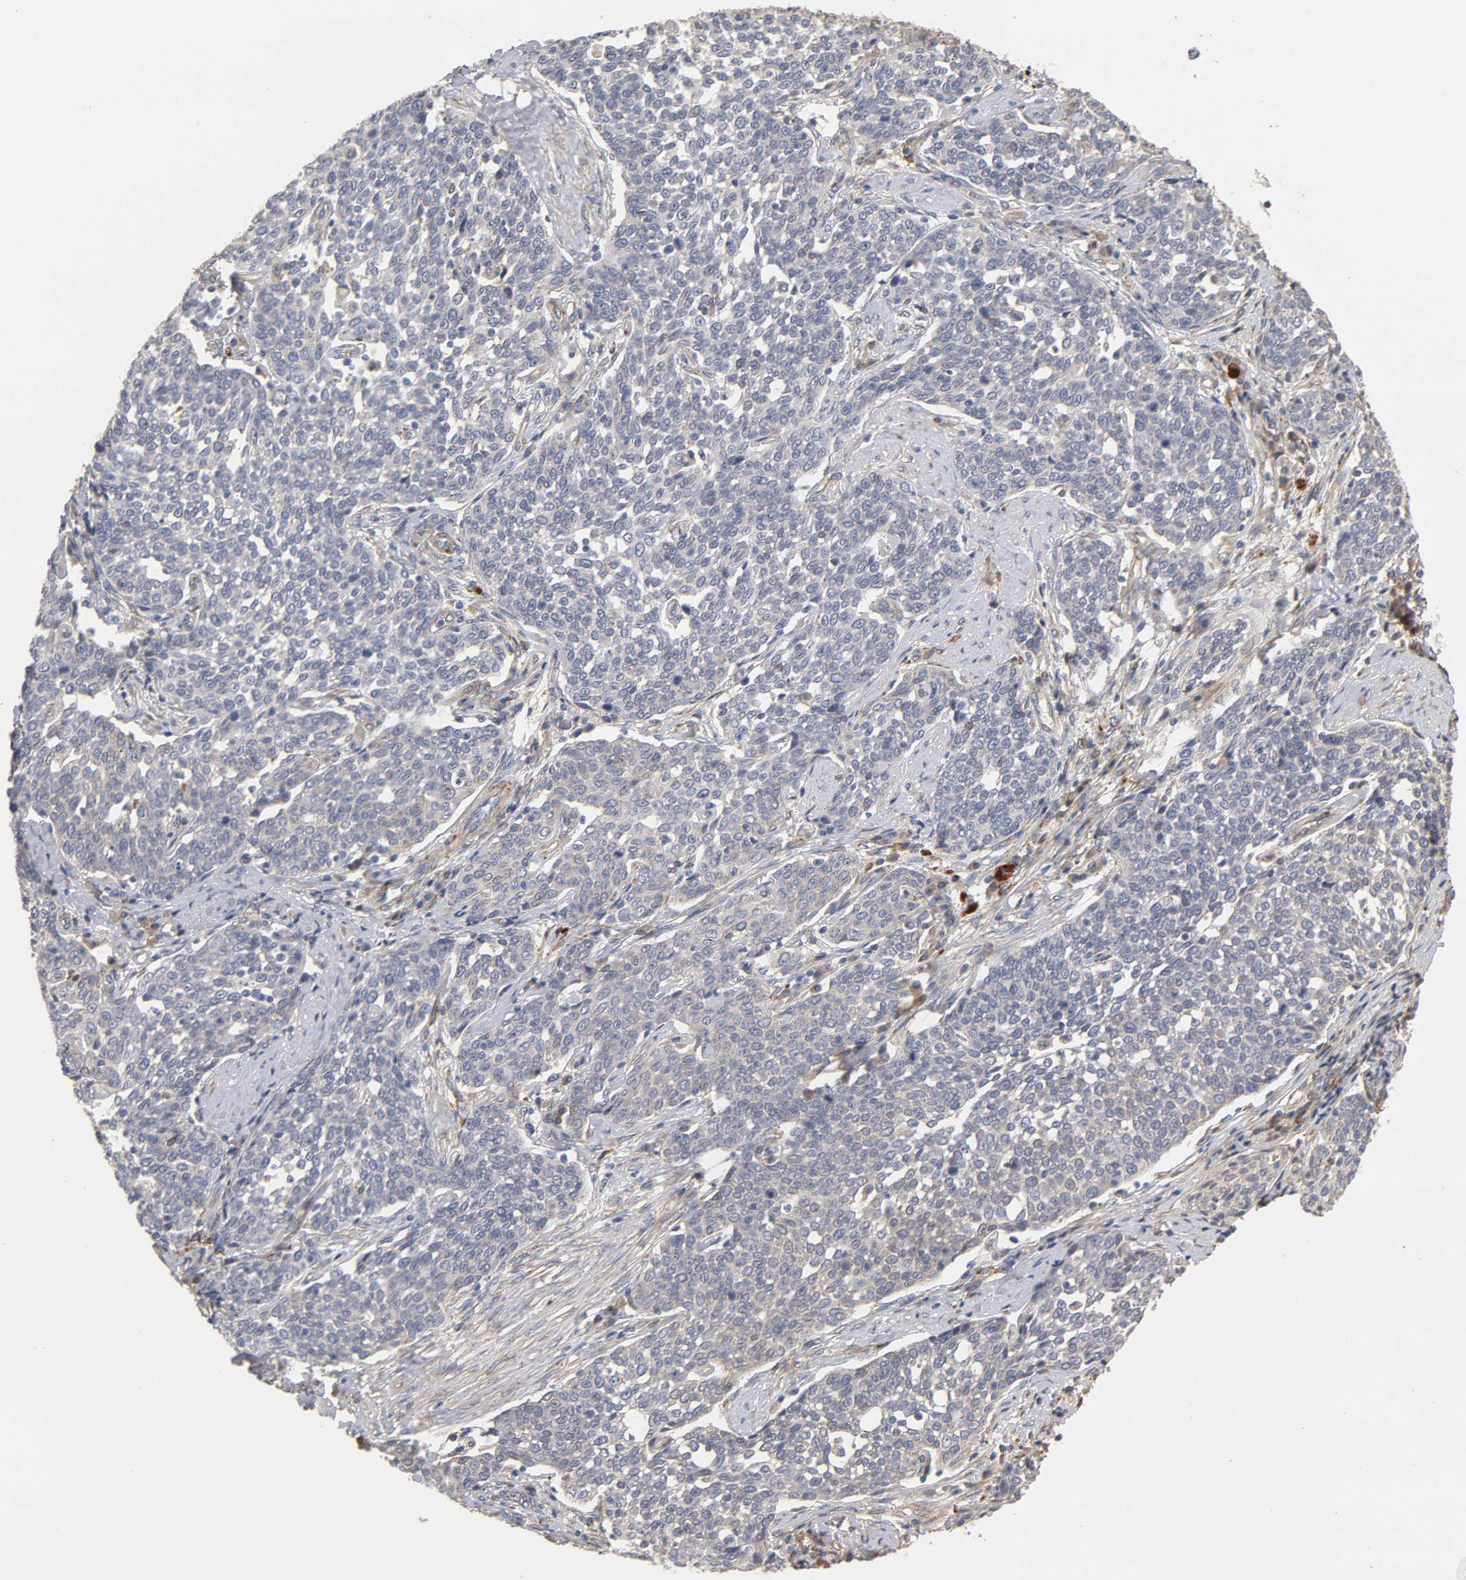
{"staining": {"intensity": "negative", "quantity": "none", "location": "none"}, "tissue": "cervical cancer", "cell_type": "Tumor cells", "image_type": "cancer", "snomed": [{"axis": "morphology", "description": "Squamous cell carcinoma, NOS"}, {"axis": "topography", "description": "Cervix"}], "caption": "Cervical squamous cell carcinoma was stained to show a protein in brown. There is no significant positivity in tumor cells.", "gene": "LAMB1", "patient": {"sex": "female", "age": 34}}